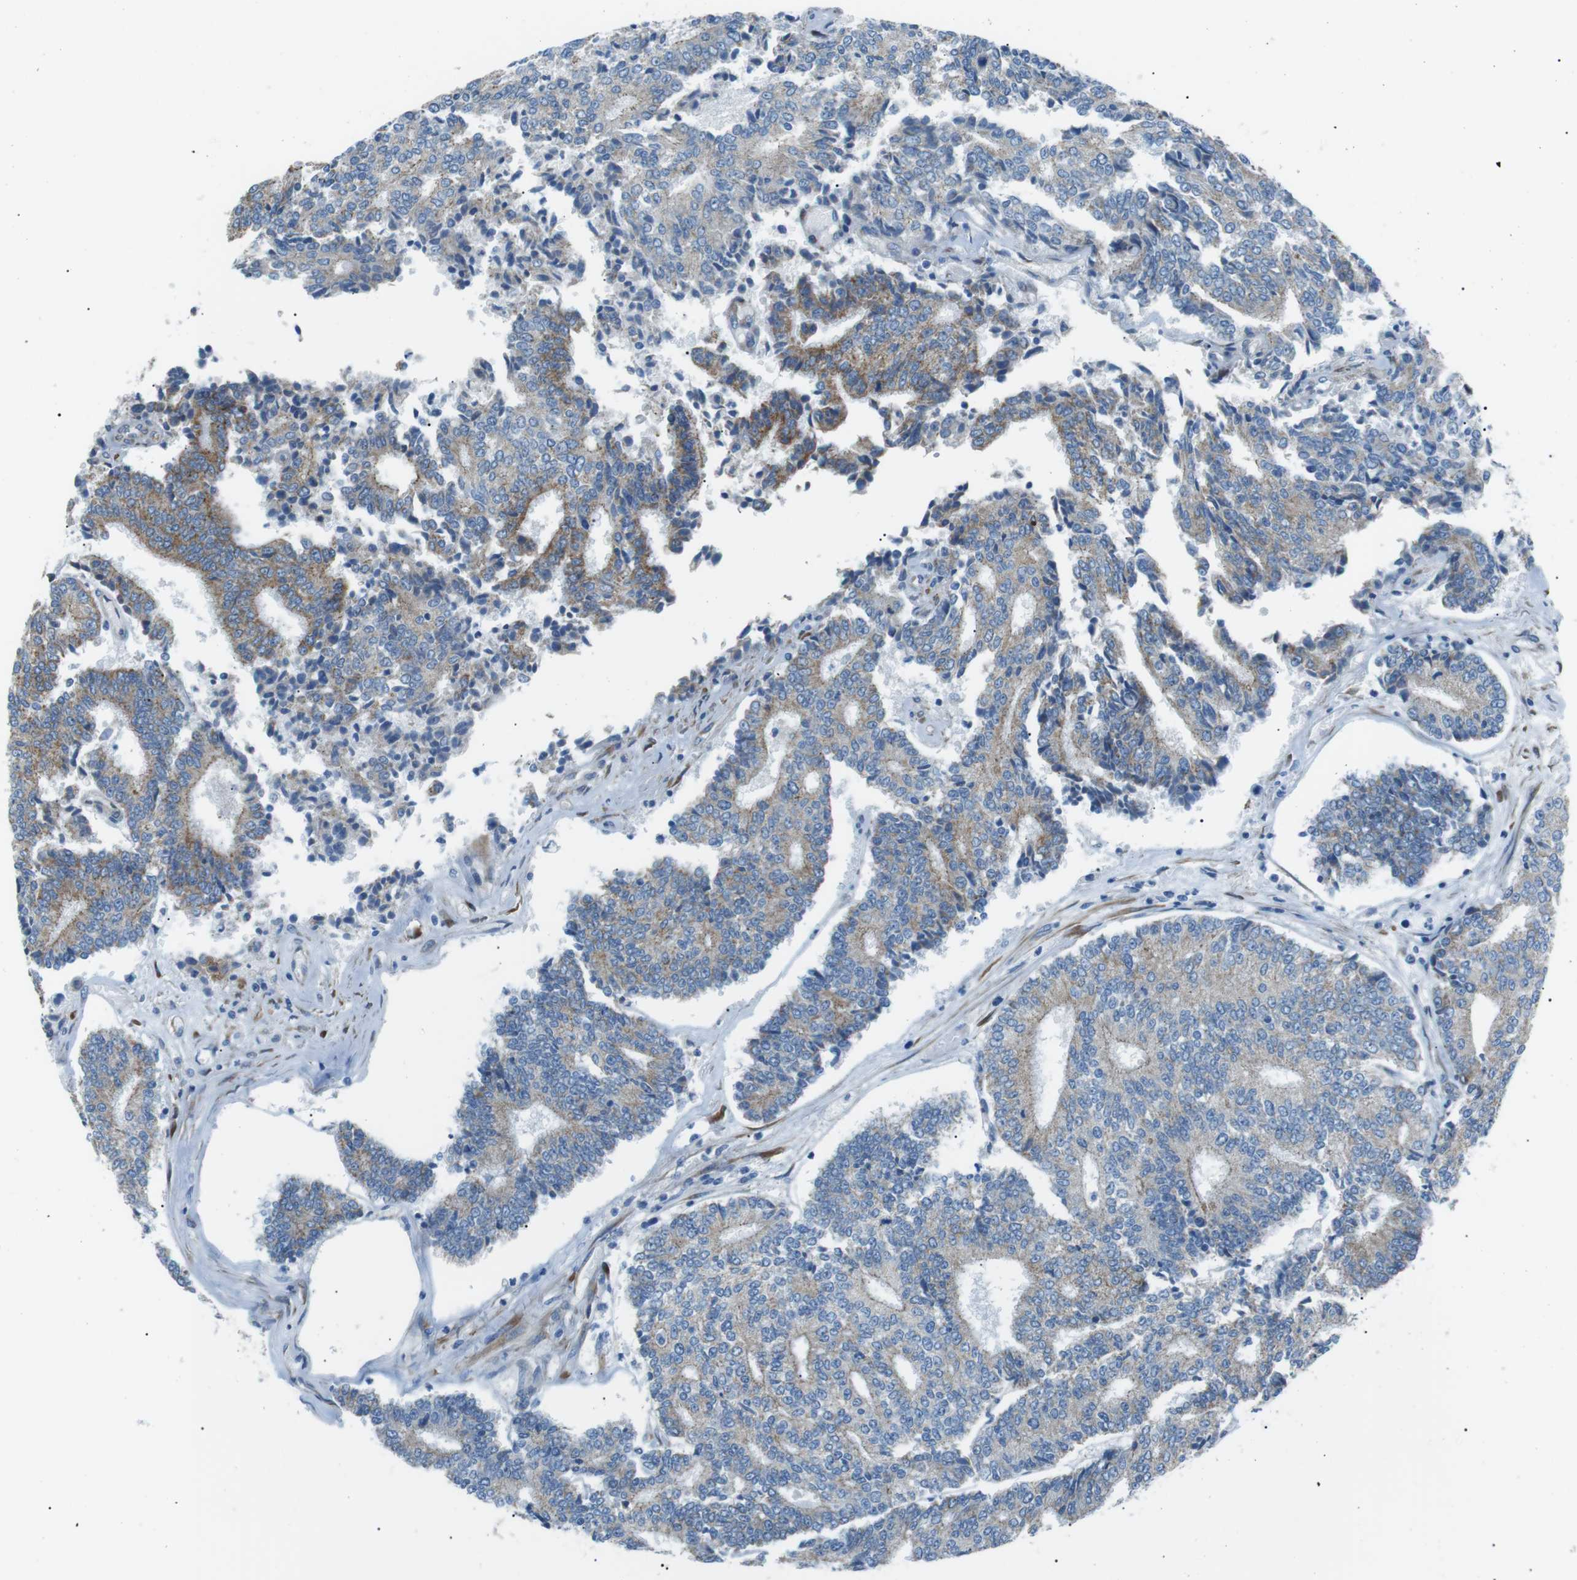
{"staining": {"intensity": "weak", "quantity": ">75%", "location": "cytoplasmic/membranous"}, "tissue": "prostate cancer", "cell_type": "Tumor cells", "image_type": "cancer", "snomed": [{"axis": "morphology", "description": "Normal tissue, NOS"}, {"axis": "morphology", "description": "Adenocarcinoma, High grade"}, {"axis": "topography", "description": "Prostate"}, {"axis": "topography", "description": "Seminal veicle"}], "caption": "Protein analysis of prostate adenocarcinoma (high-grade) tissue demonstrates weak cytoplasmic/membranous positivity in approximately >75% of tumor cells. The protein is shown in brown color, while the nuclei are stained blue.", "gene": "MTARC2", "patient": {"sex": "male", "age": 55}}